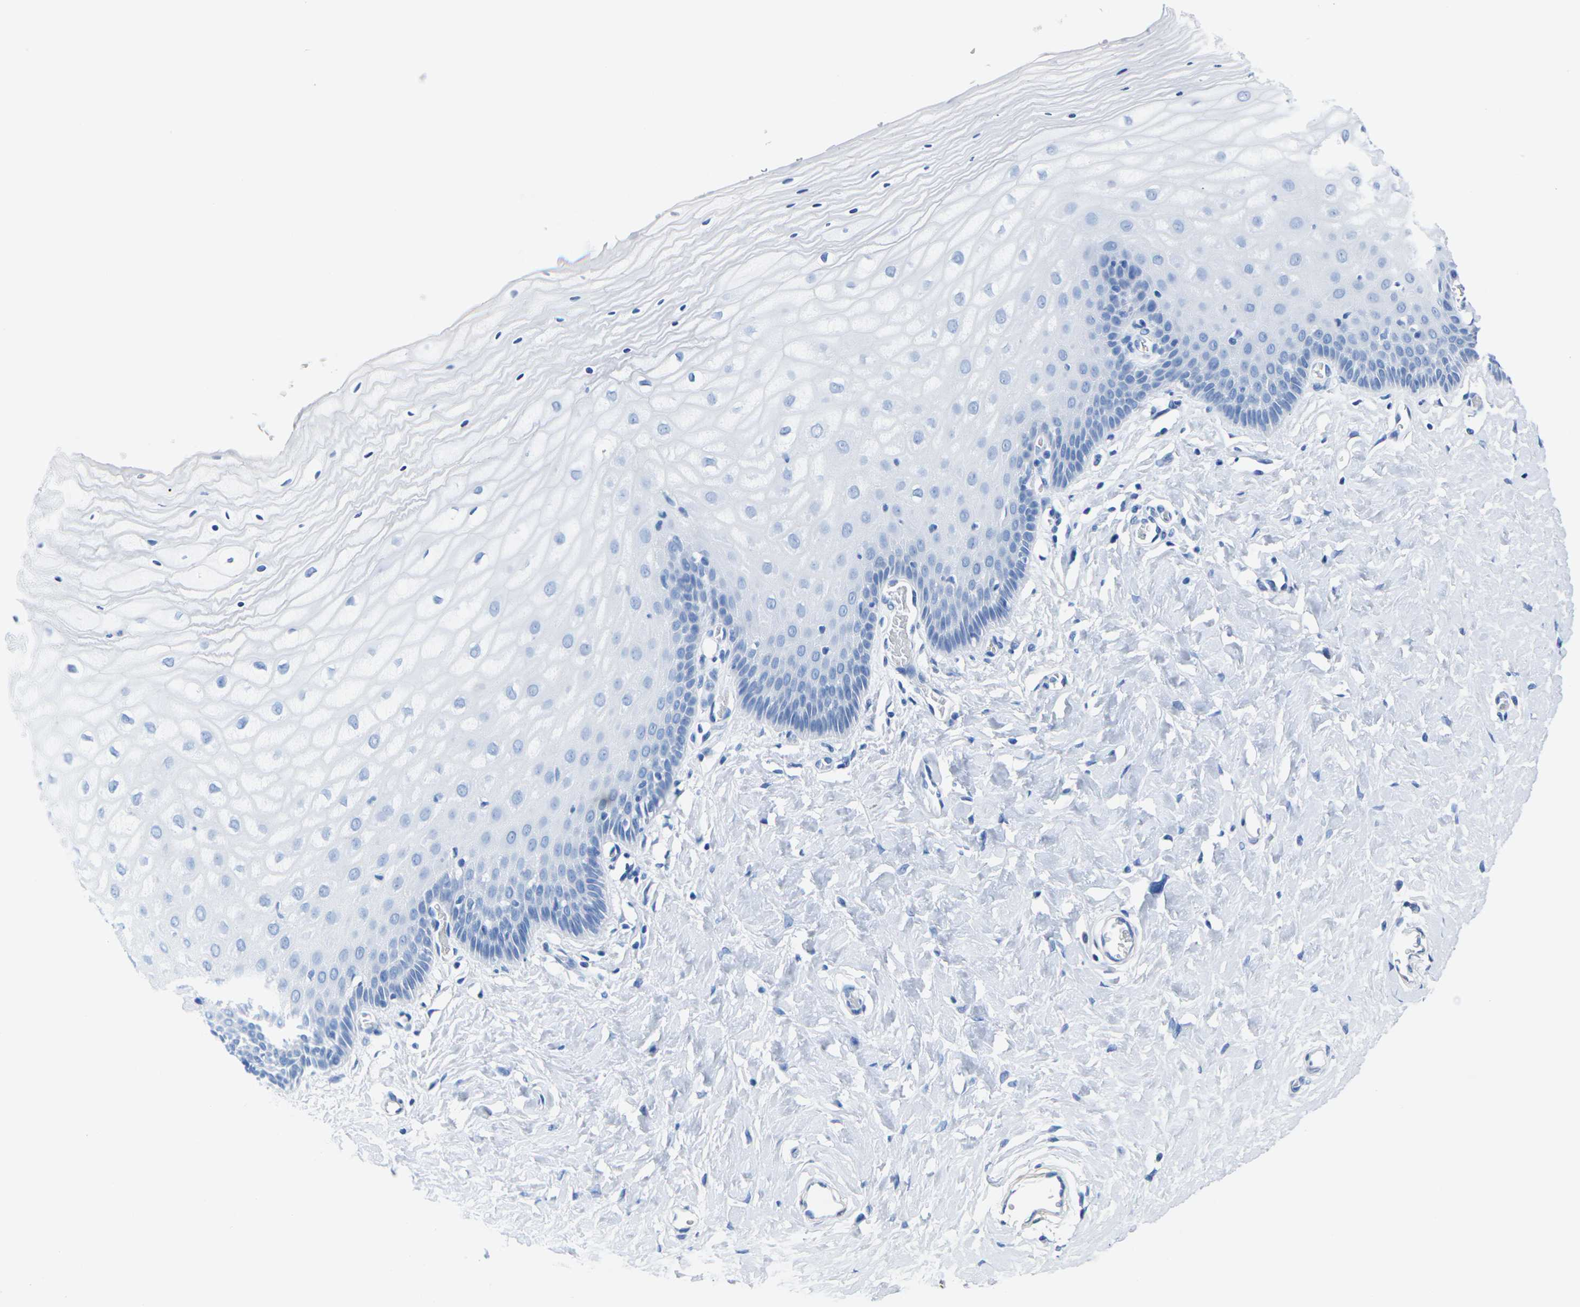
{"staining": {"intensity": "negative", "quantity": "none", "location": "none"}, "tissue": "cervix", "cell_type": "Glandular cells", "image_type": "normal", "snomed": [{"axis": "morphology", "description": "Normal tissue, NOS"}, {"axis": "topography", "description": "Cervix"}], "caption": "IHC histopathology image of normal cervix stained for a protein (brown), which reveals no expression in glandular cells.", "gene": "CNN1", "patient": {"sex": "female", "age": 55}}